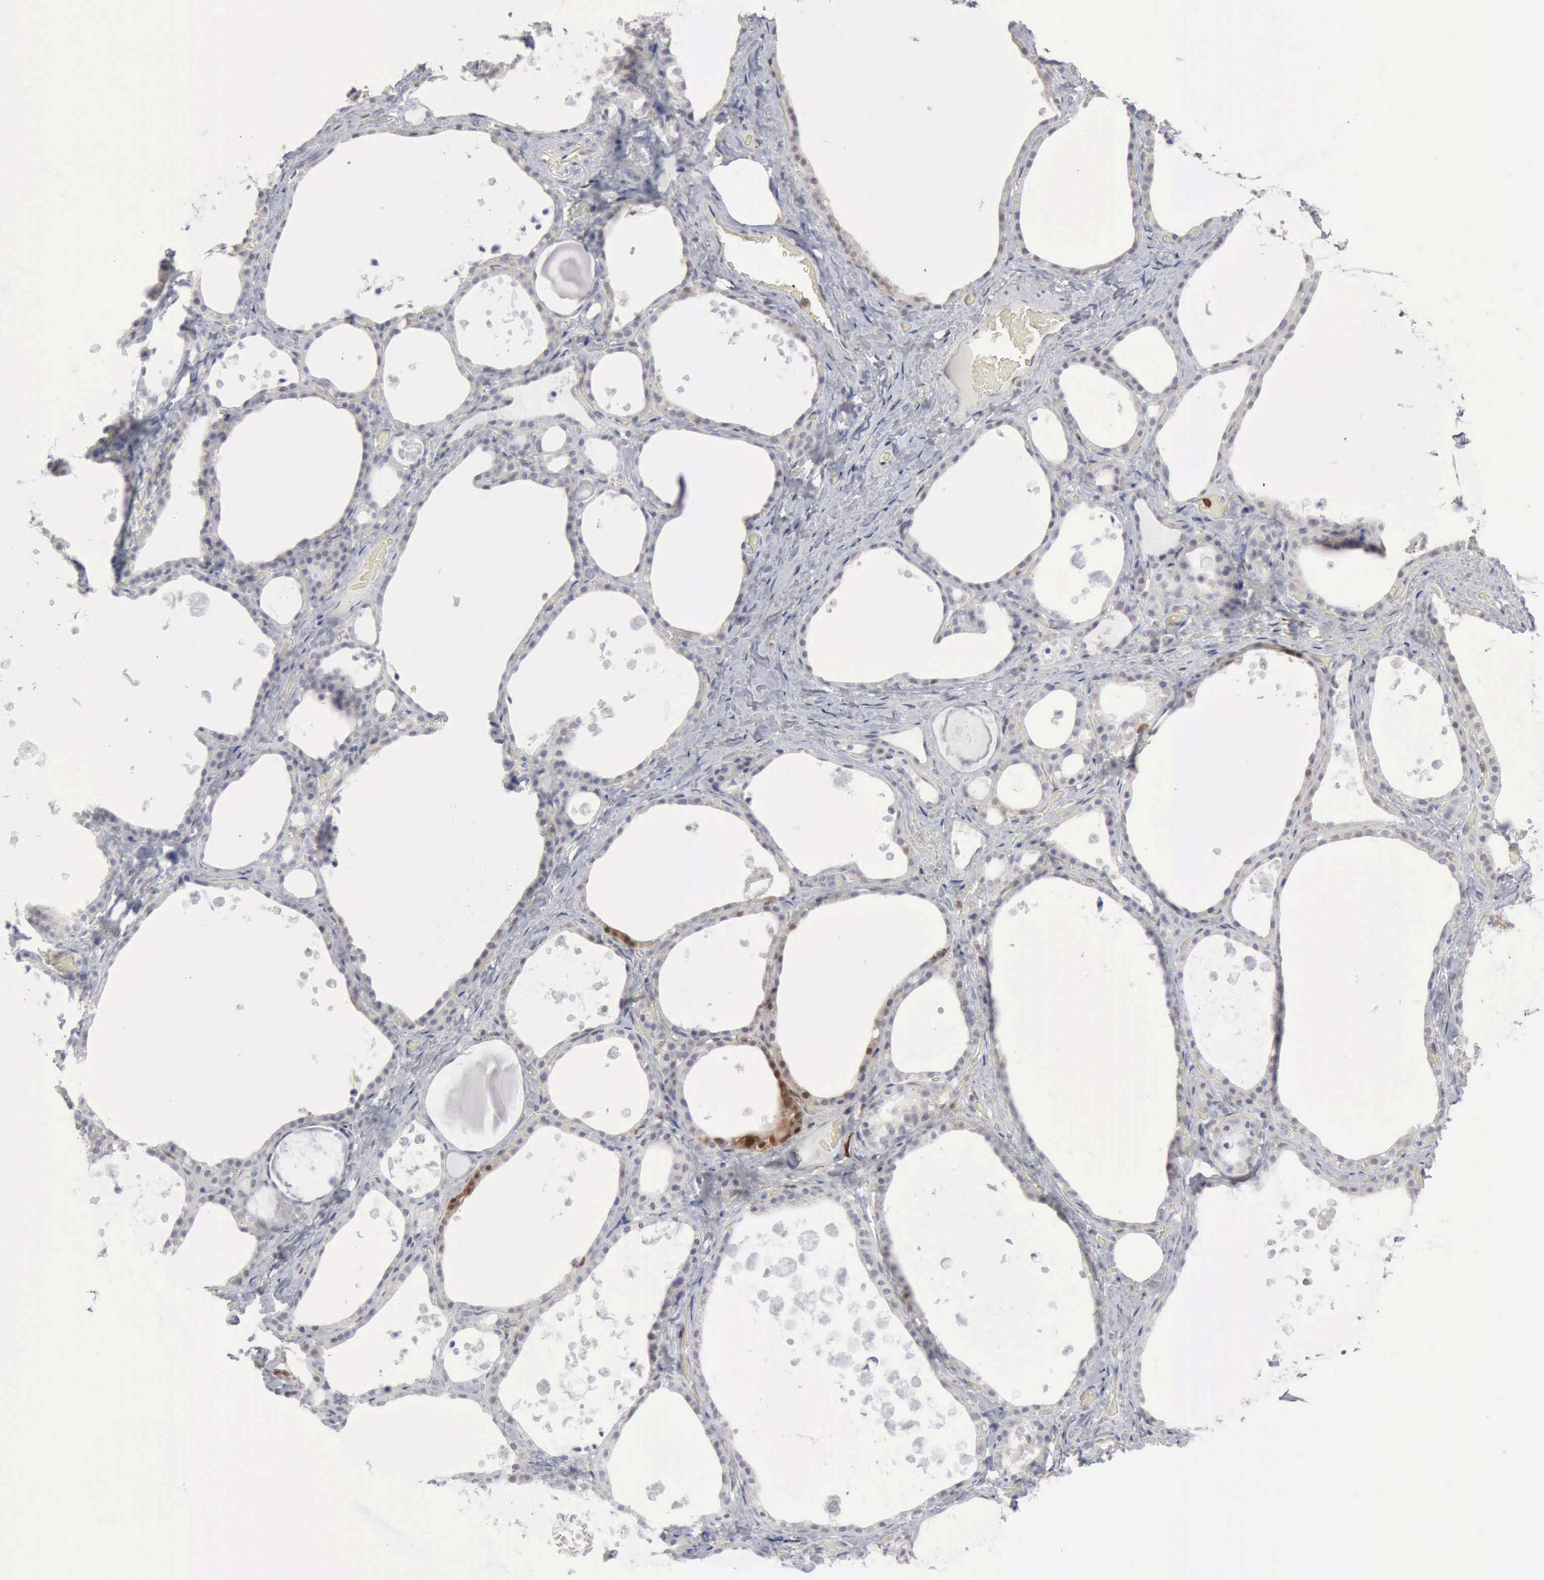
{"staining": {"intensity": "negative", "quantity": "none", "location": "none"}, "tissue": "thyroid gland", "cell_type": "Glandular cells", "image_type": "normal", "snomed": [{"axis": "morphology", "description": "Normal tissue, NOS"}, {"axis": "topography", "description": "Thyroid gland"}], "caption": "DAB (3,3'-diaminobenzidine) immunohistochemical staining of unremarkable thyroid gland demonstrates no significant positivity in glandular cells. The staining was performed using DAB to visualize the protein expression in brown, while the nuclei were stained in blue with hematoxylin (Magnification: 20x).", "gene": "STAT1", "patient": {"sex": "male", "age": 61}}